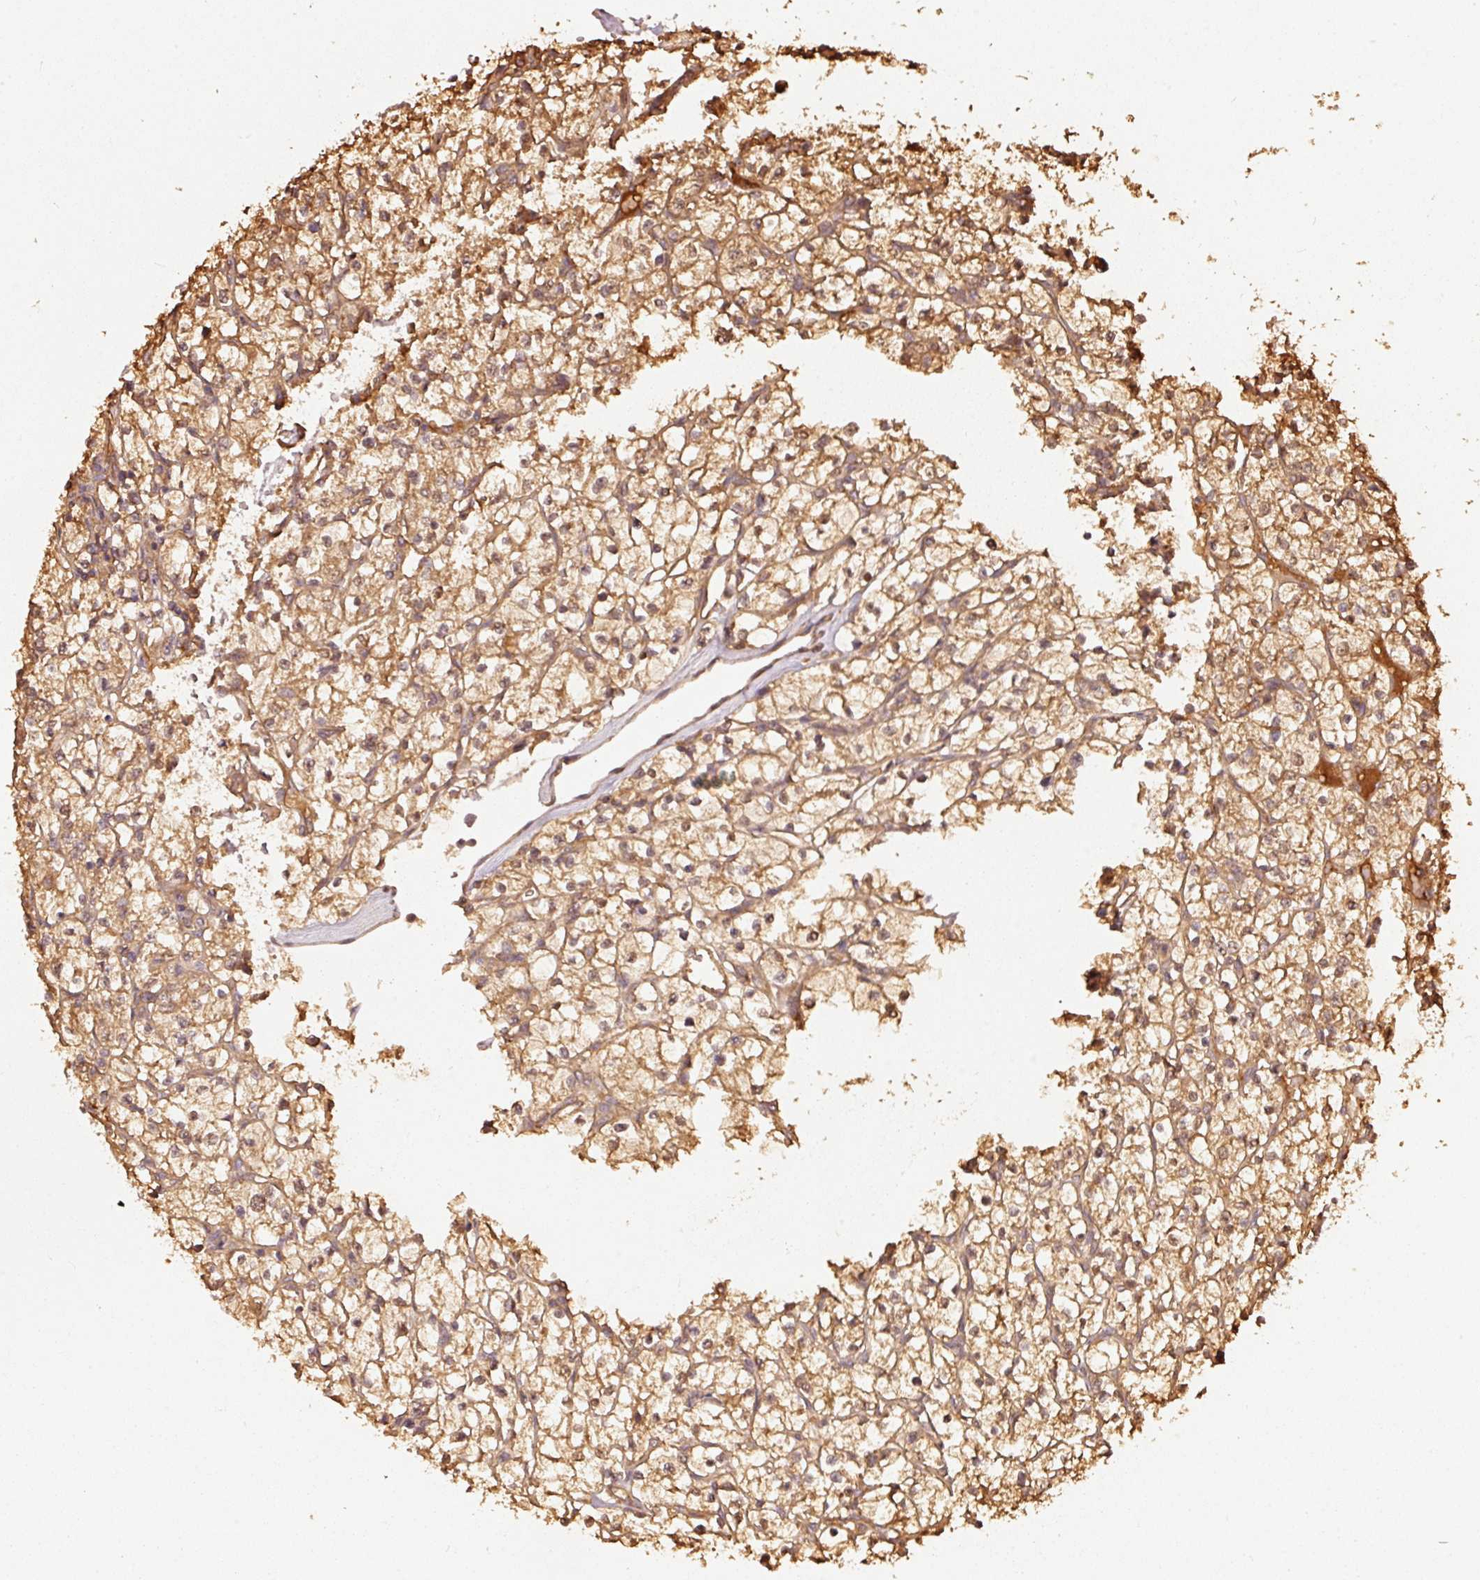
{"staining": {"intensity": "moderate", "quantity": ">75%", "location": "cytoplasmic/membranous"}, "tissue": "renal cancer", "cell_type": "Tumor cells", "image_type": "cancer", "snomed": [{"axis": "morphology", "description": "Adenocarcinoma, NOS"}, {"axis": "topography", "description": "Kidney"}], "caption": "IHC photomicrograph of neoplastic tissue: renal adenocarcinoma stained using immunohistochemistry exhibits medium levels of moderate protein expression localized specifically in the cytoplasmic/membranous of tumor cells, appearing as a cytoplasmic/membranous brown color.", "gene": "STAU1", "patient": {"sex": "female", "age": 64}}